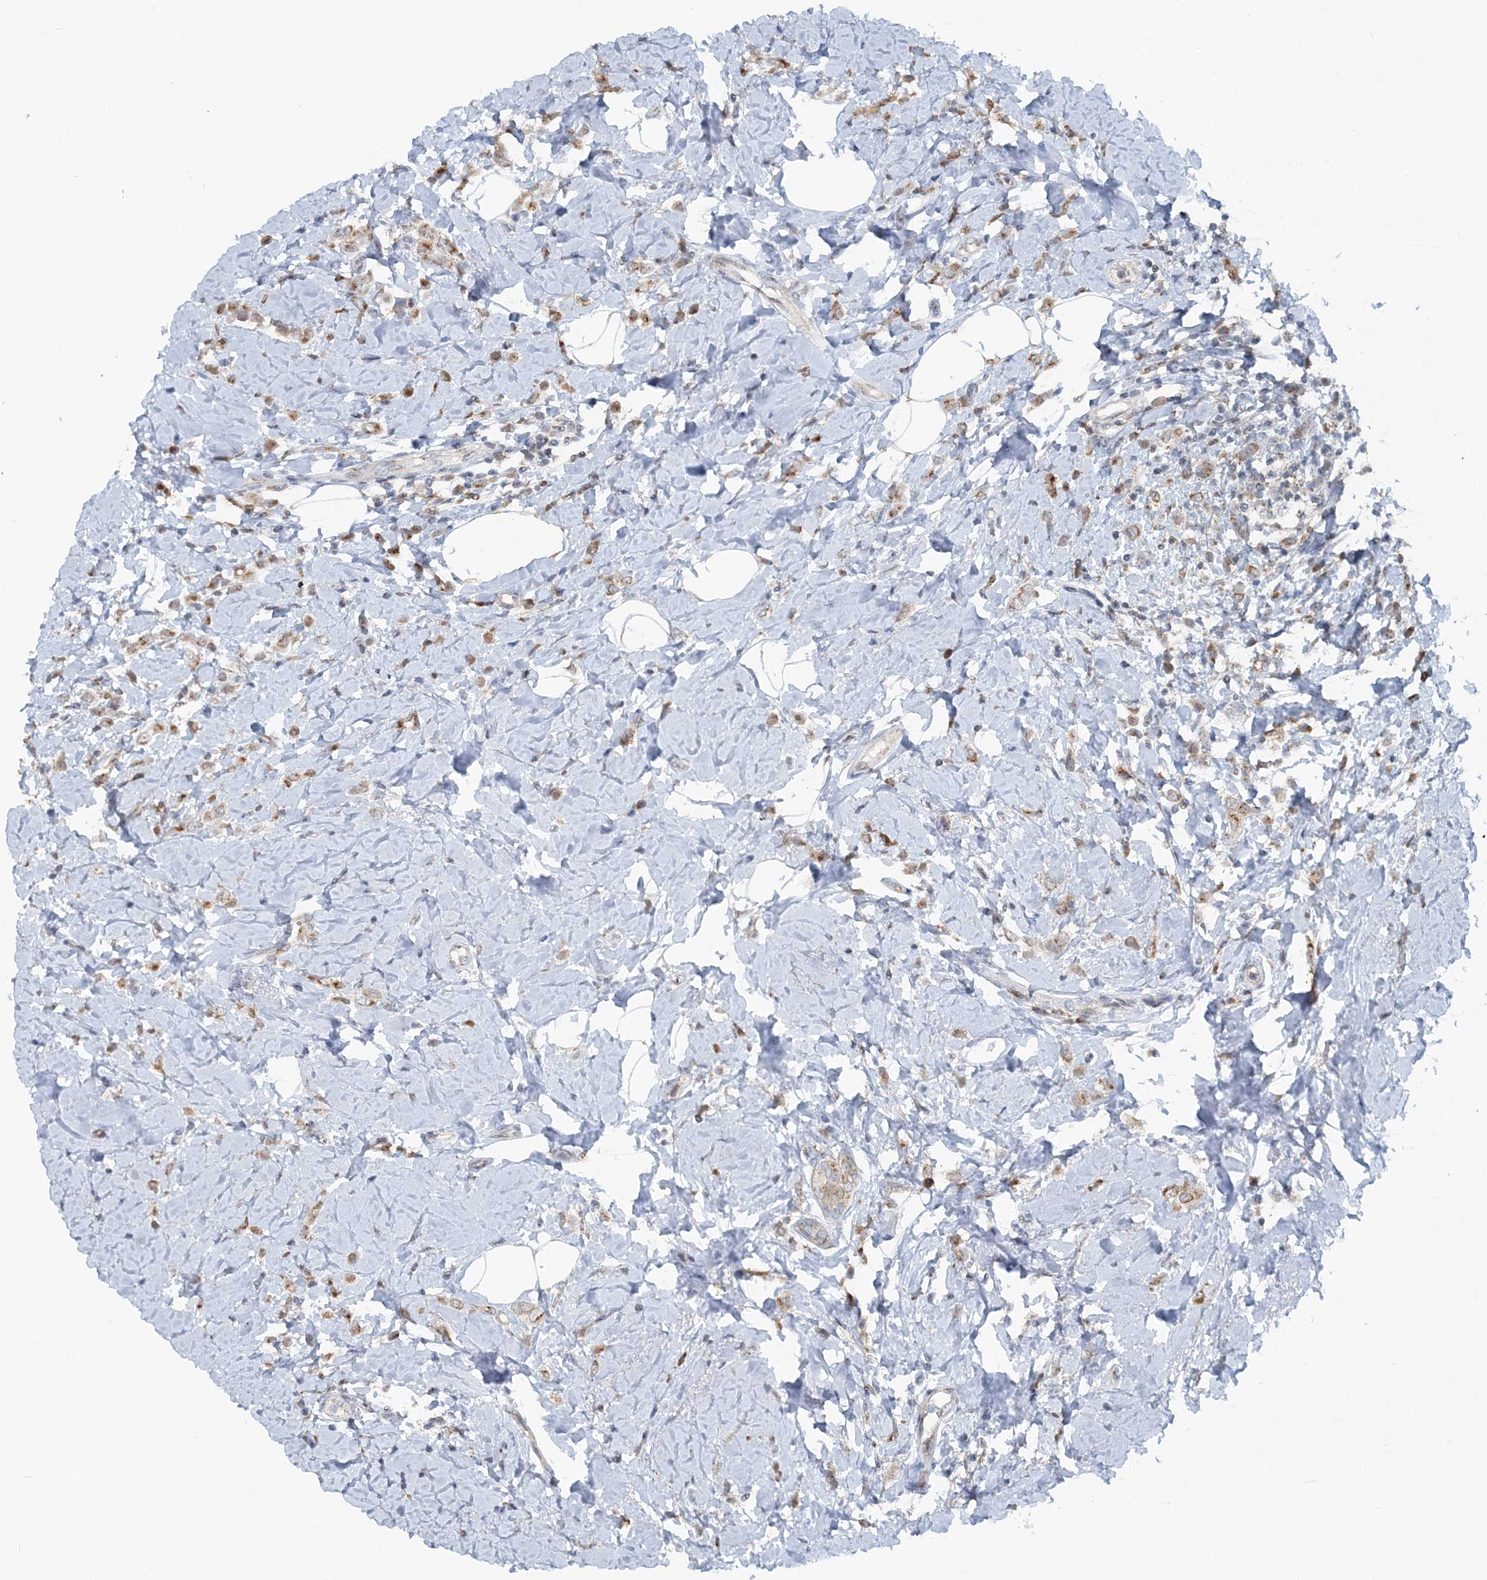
{"staining": {"intensity": "moderate", "quantity": ">75%", "location": "cytoplasmic/membranous"}, "tissue": "breast cancer", "cell_type": "Tumor cells", "image_type": "cancer", "snomed": [{"axis": "morphology", "description": "Lobular carcinoma"}, {"axis": "topography", "description": "Breast"}], "caption": "Breast cancer stained with immunohistochemistry demonstrates moderate cytoplasmic/membranous positivity in approximately >75% of tumor cells.", "gene": "RNF150", "patient": {"sex": "female", "age": 47}}